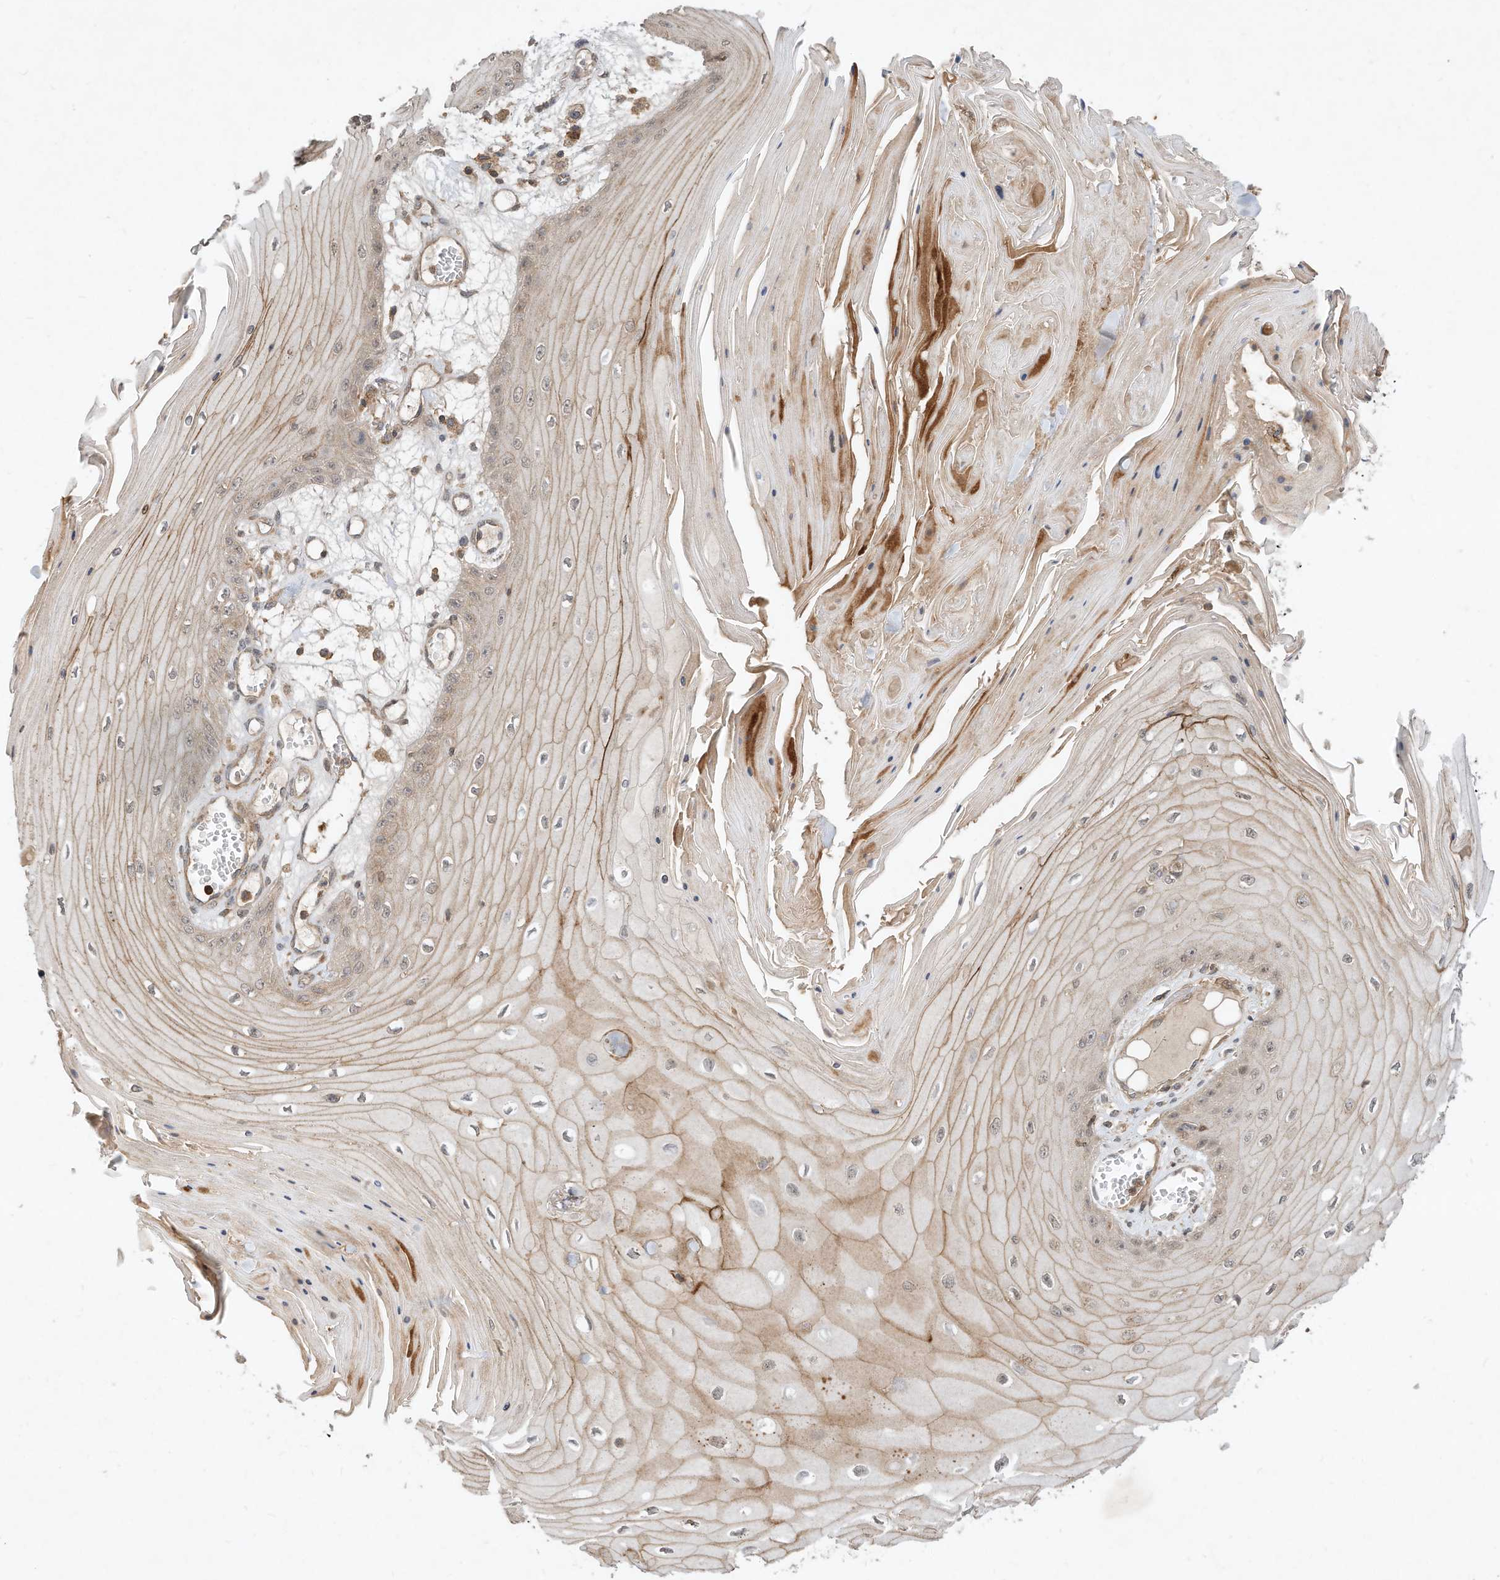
{"staining": {"intensity": "weak", "quantity": "25%-75%", "location": "cytoplasmic/membranous"}, "tissue": "skin cancer", "cell_type": "Tumor cells", "image_type": "cancer", "snomed": [{"axis": "morphology", "description": "Squamous cell carcinoma, NOS"}, {"axis": "topography", "description": "Skin"}], "caption": "This is an image of IHC staining of skin squamous cell carcinoma, which shows weak positivity in the cytoplasmic/membranous of tumor cells.", "gene": "CPAMD8", "patient": {"sex": "male", "age": 74}}